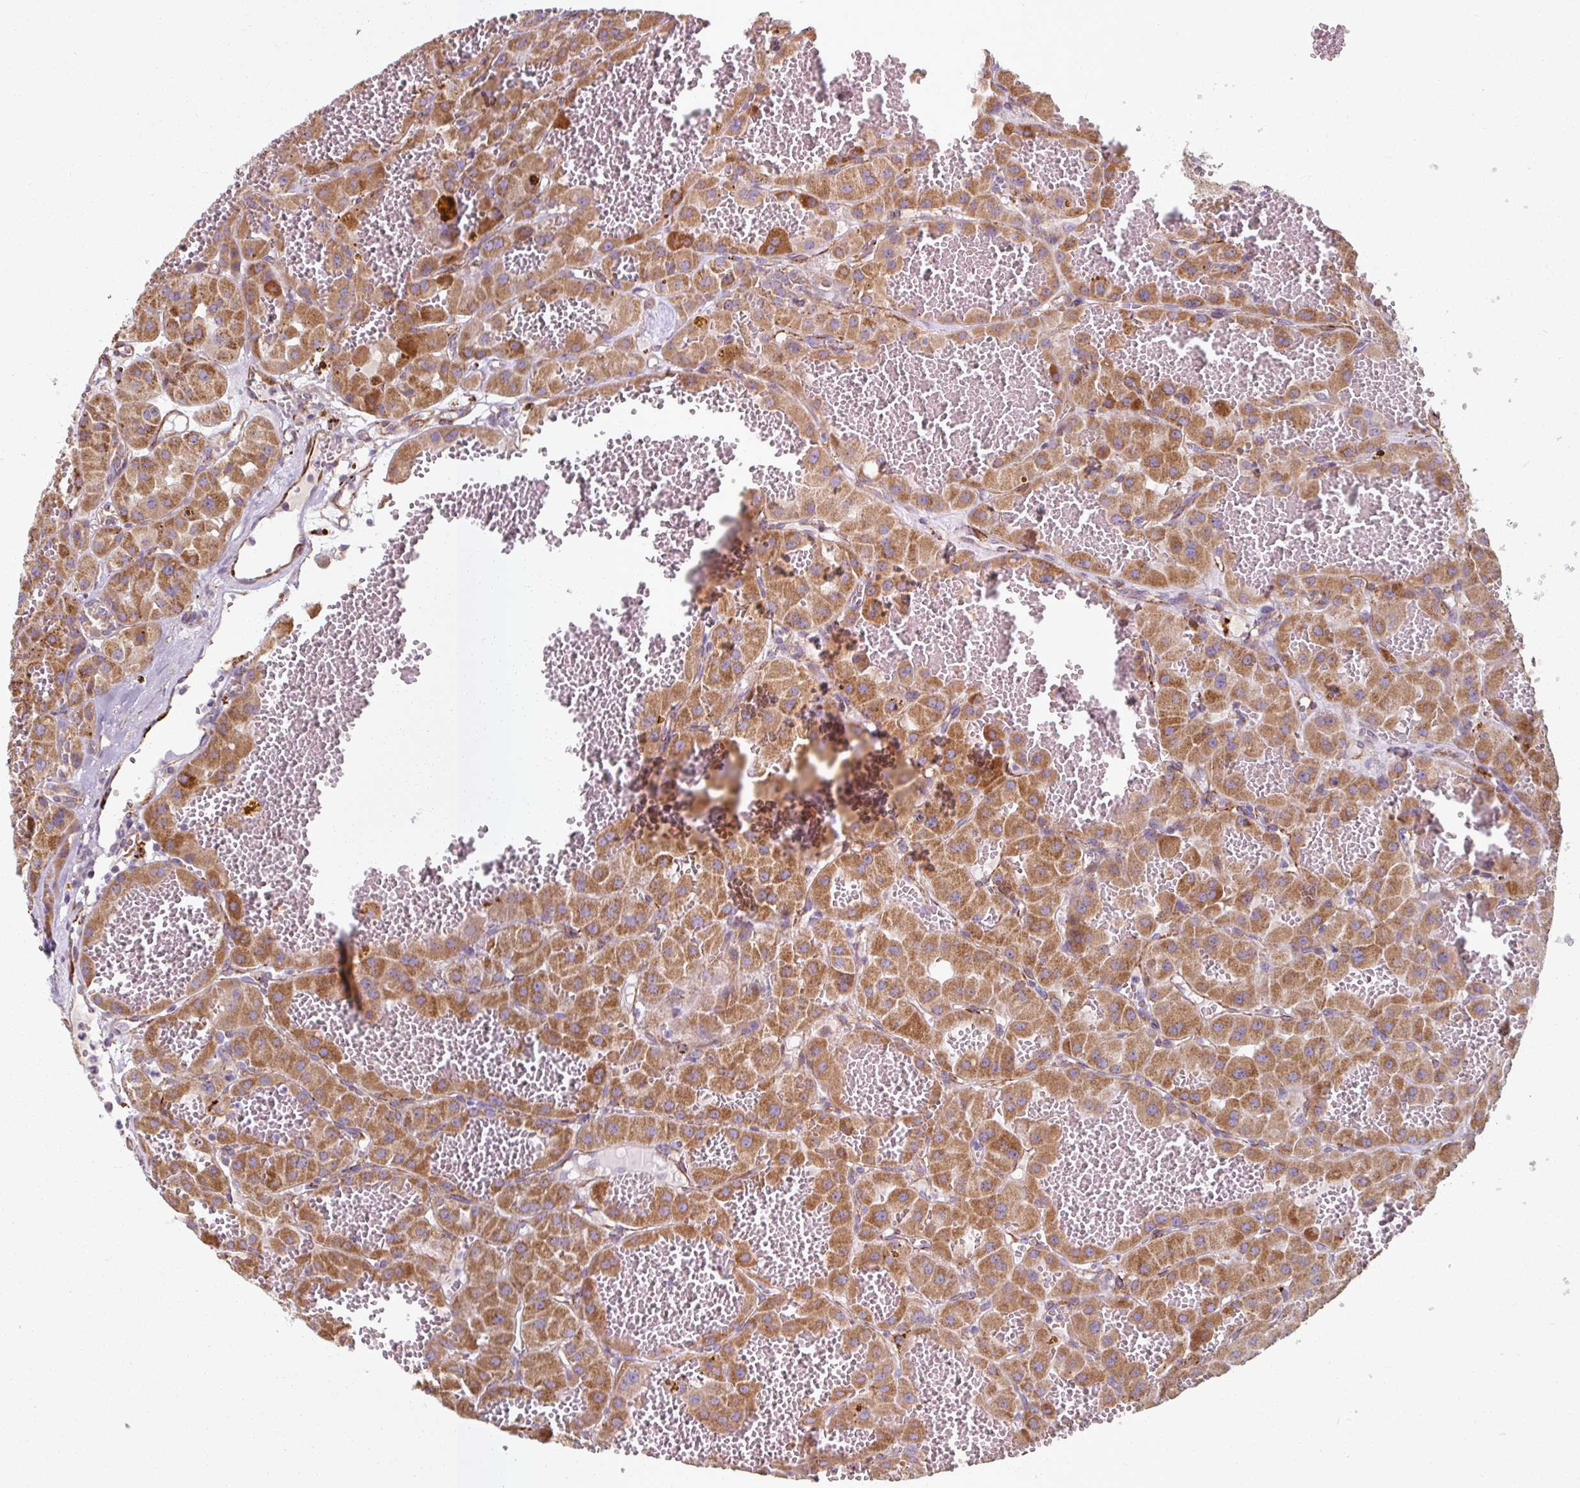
{"staining": {"intensity": "moderate", "quantity": ">75%", "location": "cytoplasmic/membranous"}, "tissue": "renal cancer", "cell_type": "Tumor cells", "image_type": "cancer", "snomed": [{"axis": "morphology", "description": "Carcinoma, NOS"}, {"axis": "topography", "description": "Kidney"}], "caption": "Tumor cells reveal moderate cytoplasmic/membranous staining in about >75% of cells in carcinoma (renal).", "gene": "MRPS5", "patient": {"sex": "female", "age": 75}}